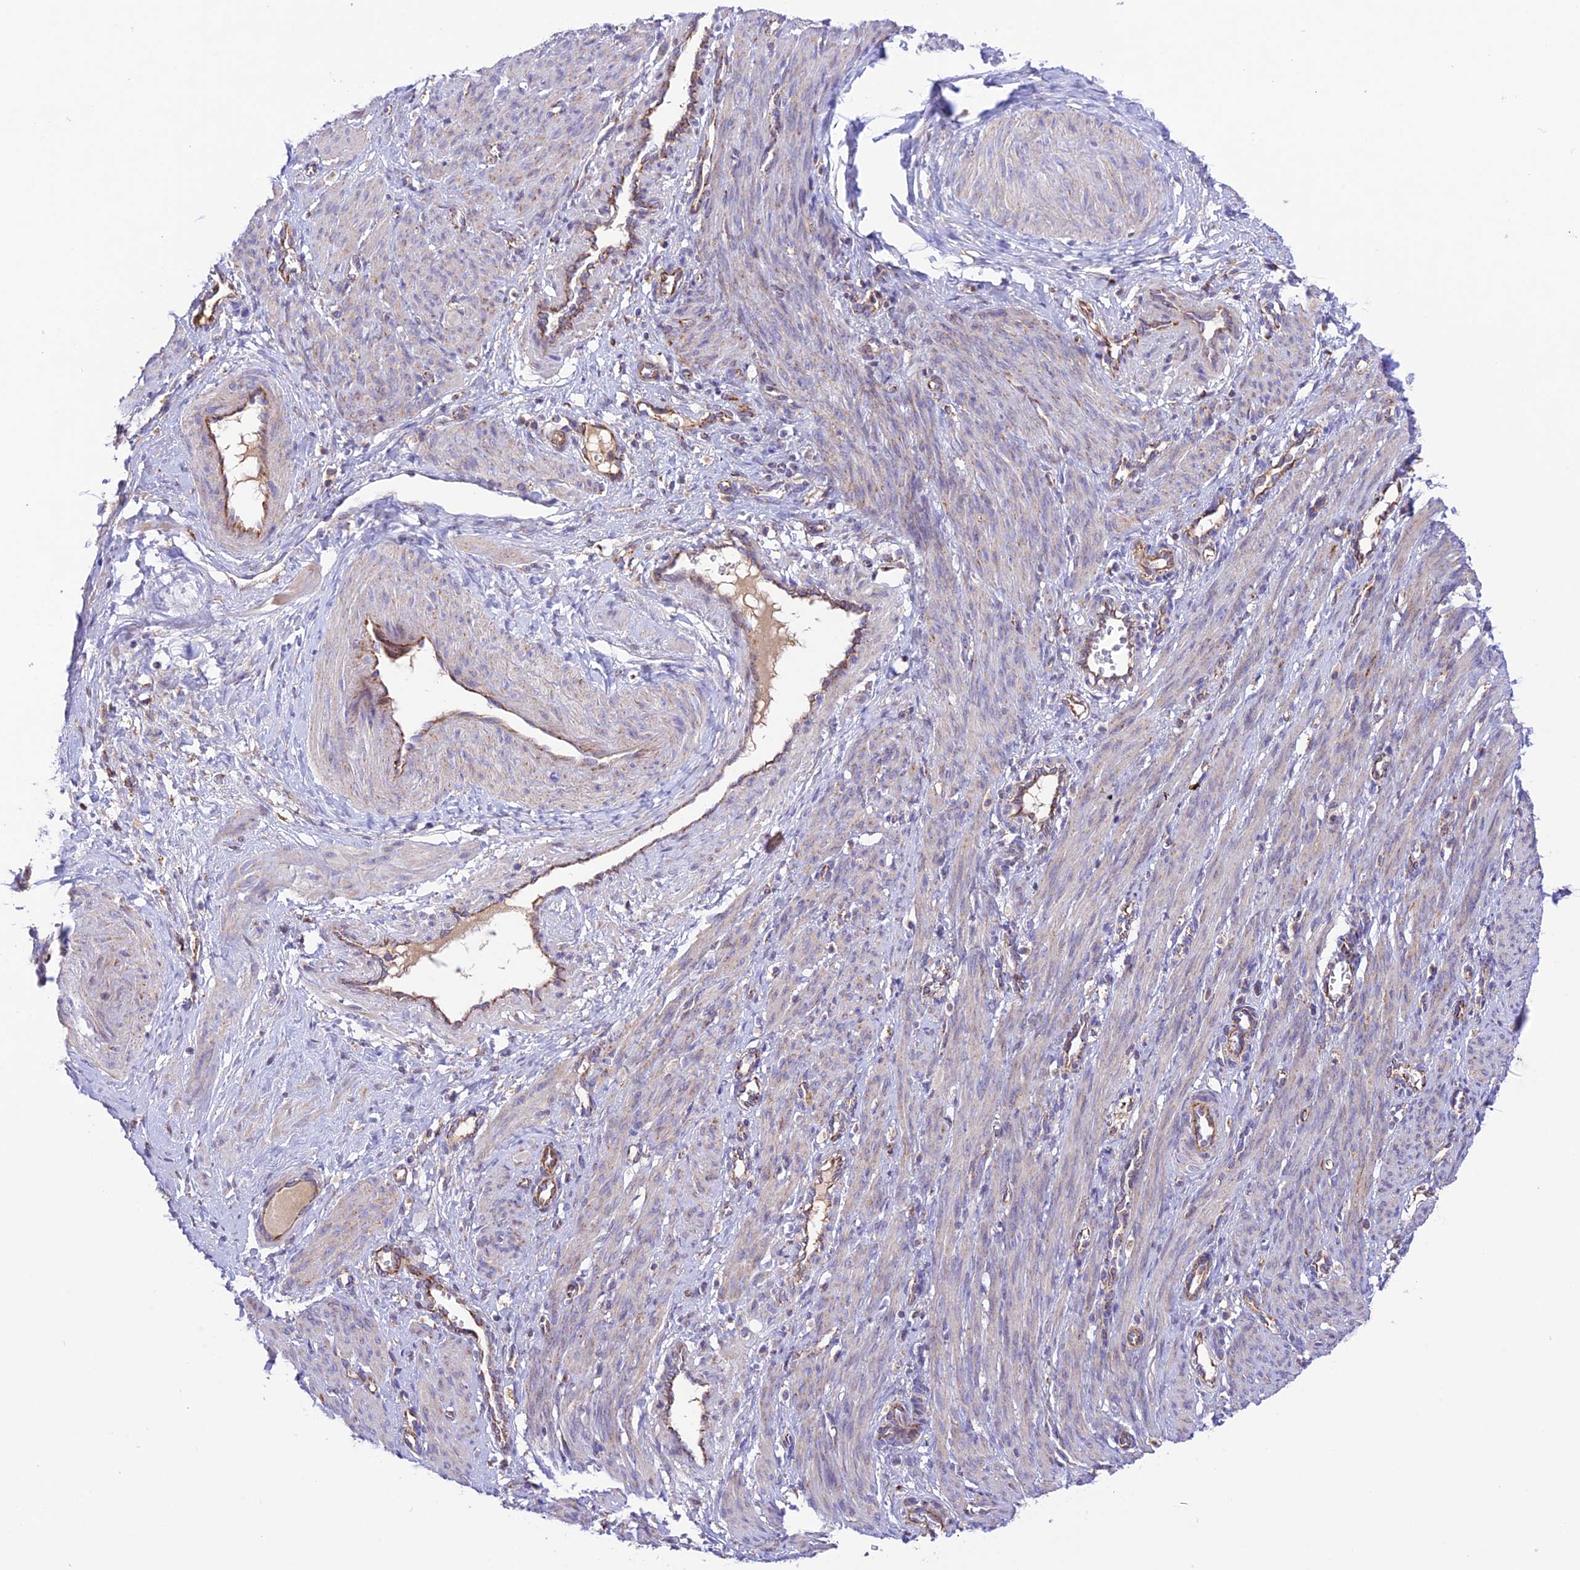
{"staining": {"intensity": "weak", "quantity": "<25%", "location": "cytoplasmic/membranous"}, "tissue": "smooth muscle", "cell_type": "Smooth muscle cells", "image_type": "normal", "snomed": [{"axis": "morphology", "description": "Normal tissue, NOS"}, {"axis": "topography", "description": "Endometrium"}], "caption": "This photomicrograph is of unremarkable smooth muscle stained with immunohistochemistry (IHC) to label a protein in brown with the nuclei are counter-stained blue. There is no expression in smooth muscle cells. (Immunohistochemistry, brightfield microscopy, high magnification).", "gene": "UAP1L1", "patient": {"sex": "female", "age": 33}}